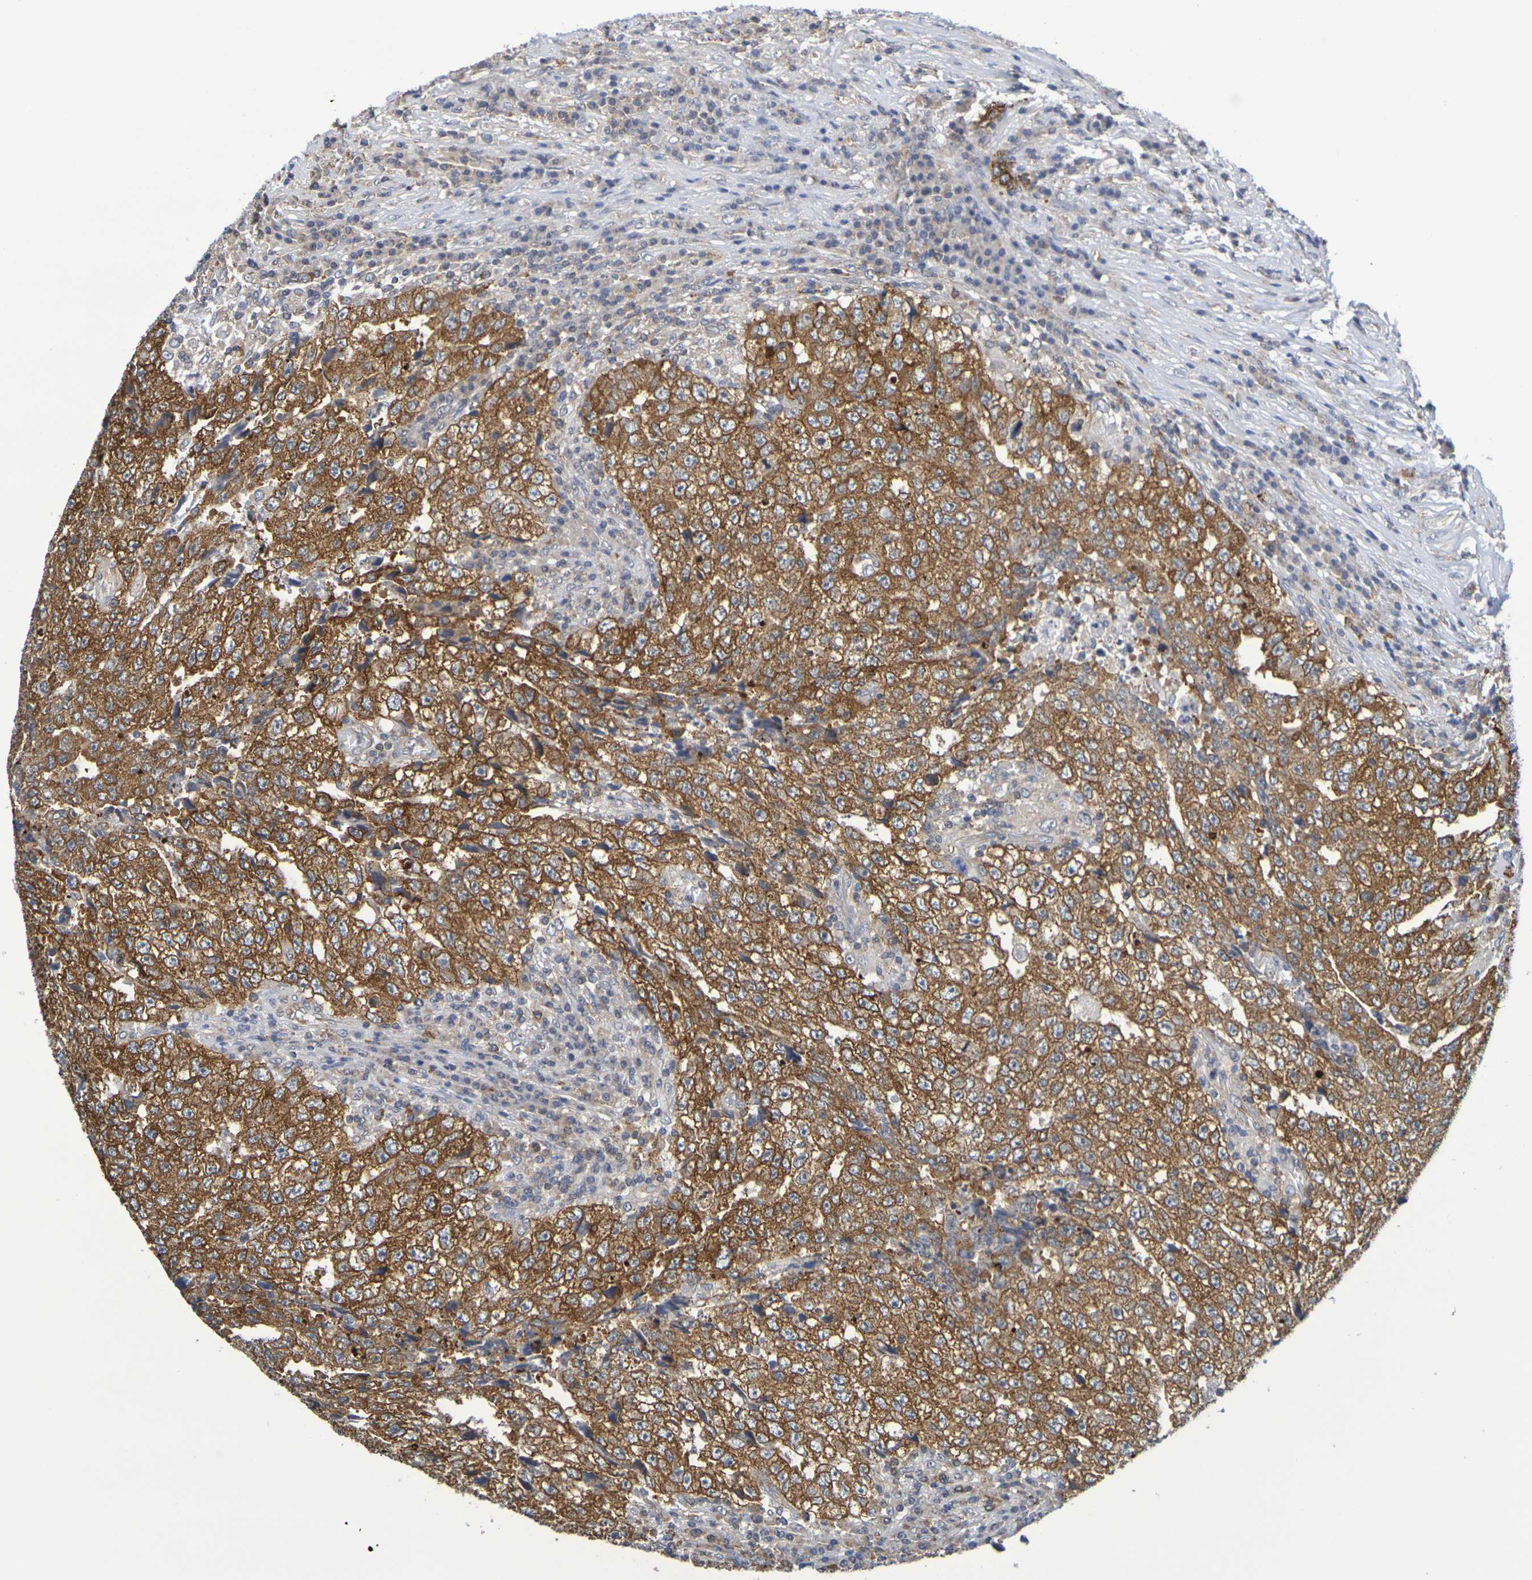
{"staining": {"intensity": "strong", "quantity": ">75%", "location": "cytoplasmic/membranous"}, "tissue": "testis cancer", "cell_type": "Tumor cells", "image_type": "cancer", "snomed": [{"axis": "morphology", "description": "Necrosis, NOS"}, {"axis": "morphology", "description": "Carcinoma, Embryonal, NOS"}, {"axis": "topography", "description": "Testis"}], "caption": "Strong cytoplasmic/membranous protein staining is present in approximately >75% of tumor cells in embryonal carcinoma (testis).", "gene": "CHRNB1", "patient": {"sex": "male", "age": 19}}